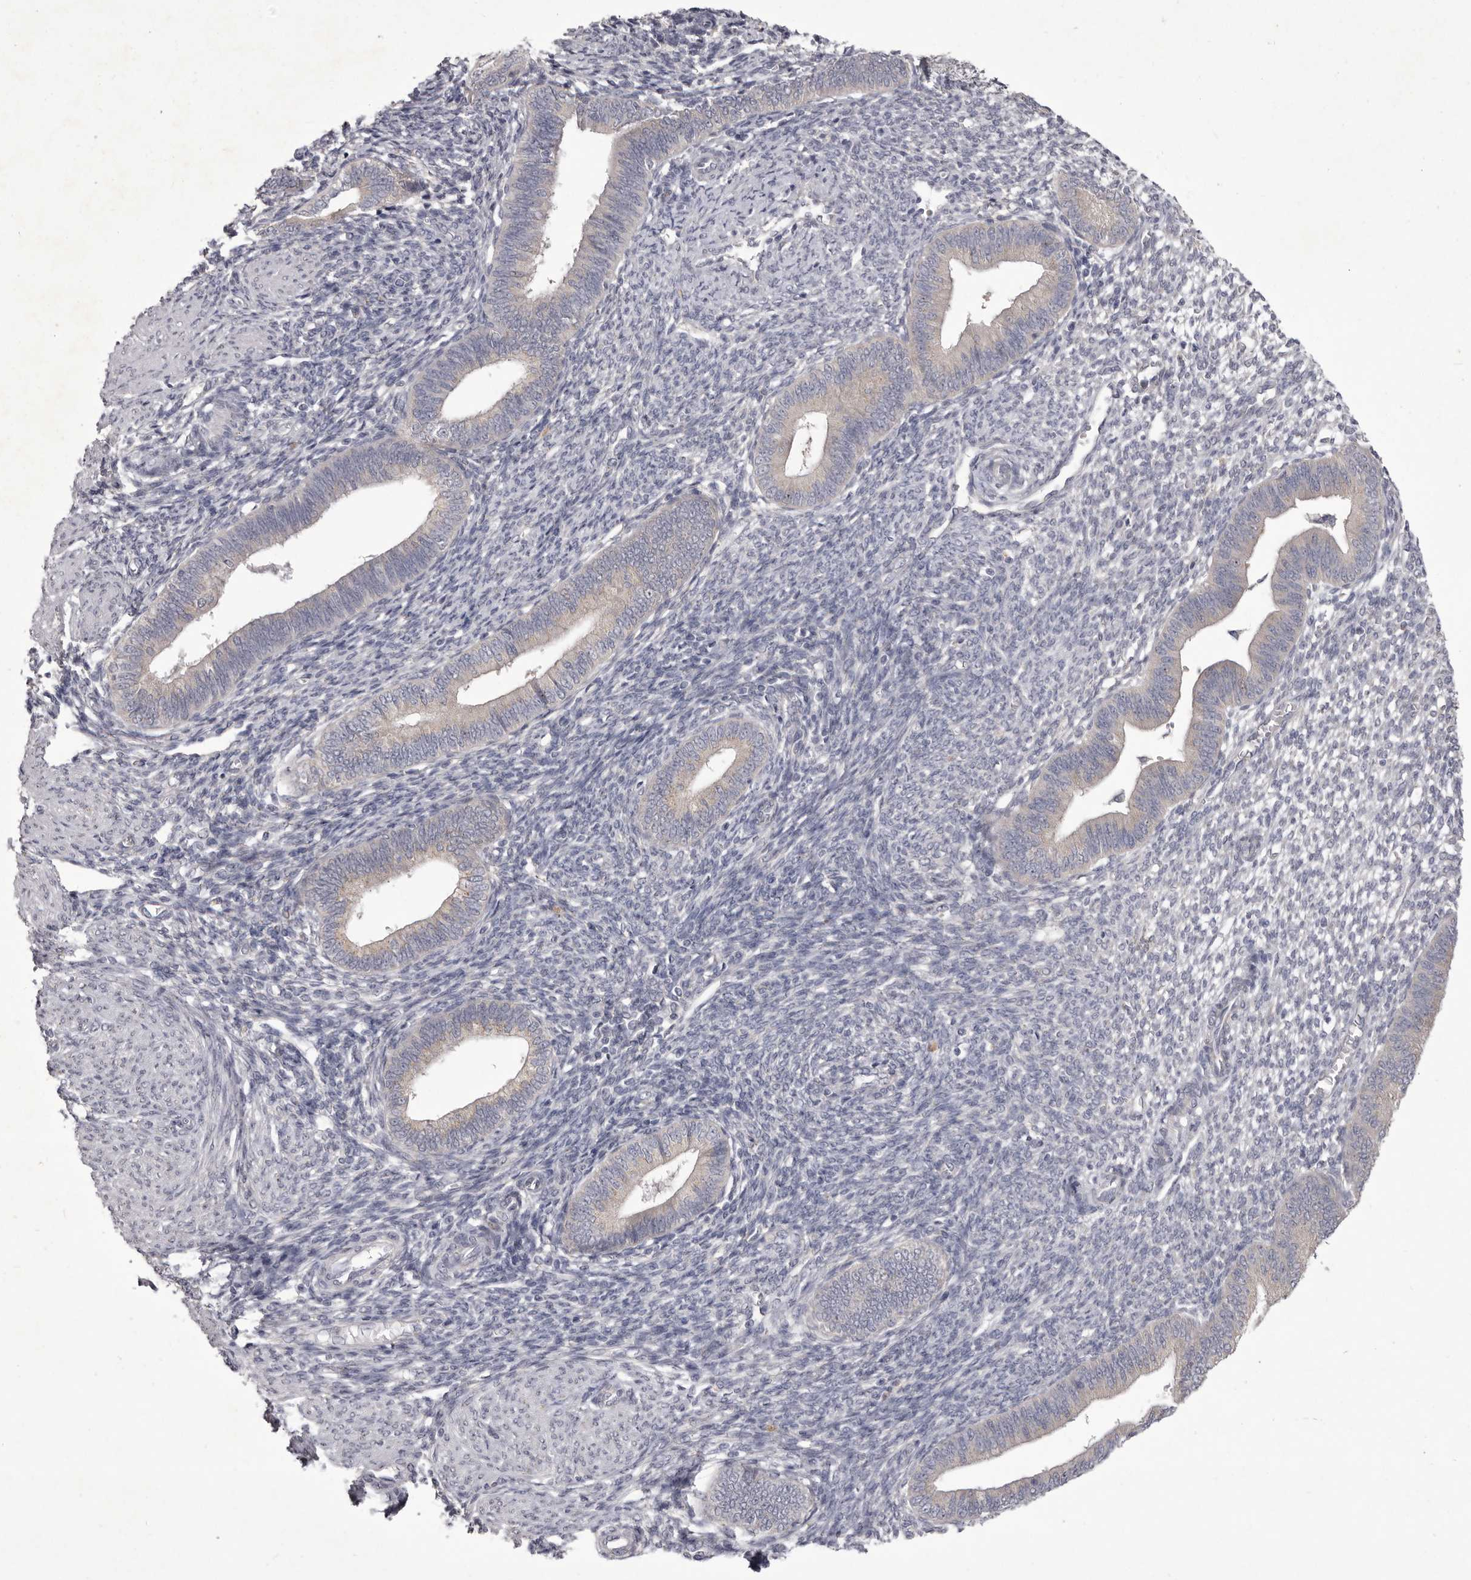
{"staining": {"intensity": "weak", "quantity": "<25%", "location": "cytoplasmic/membranous"}, "tissue": "endometrium", "cell_type": "Cells in endometrial stroma", "image_type": "normal", "snomed": [{"axis": "morphology", "description": "Normal tissue, NOS"}, {"axis": "topography", "description": "Endometrium"}], "caption": "Micrograph shows no protein staining in cells in endometrial stroma of normal endometrium.", "gene": "P2RX6", "patient": {"sex": "female", "age": 46}}